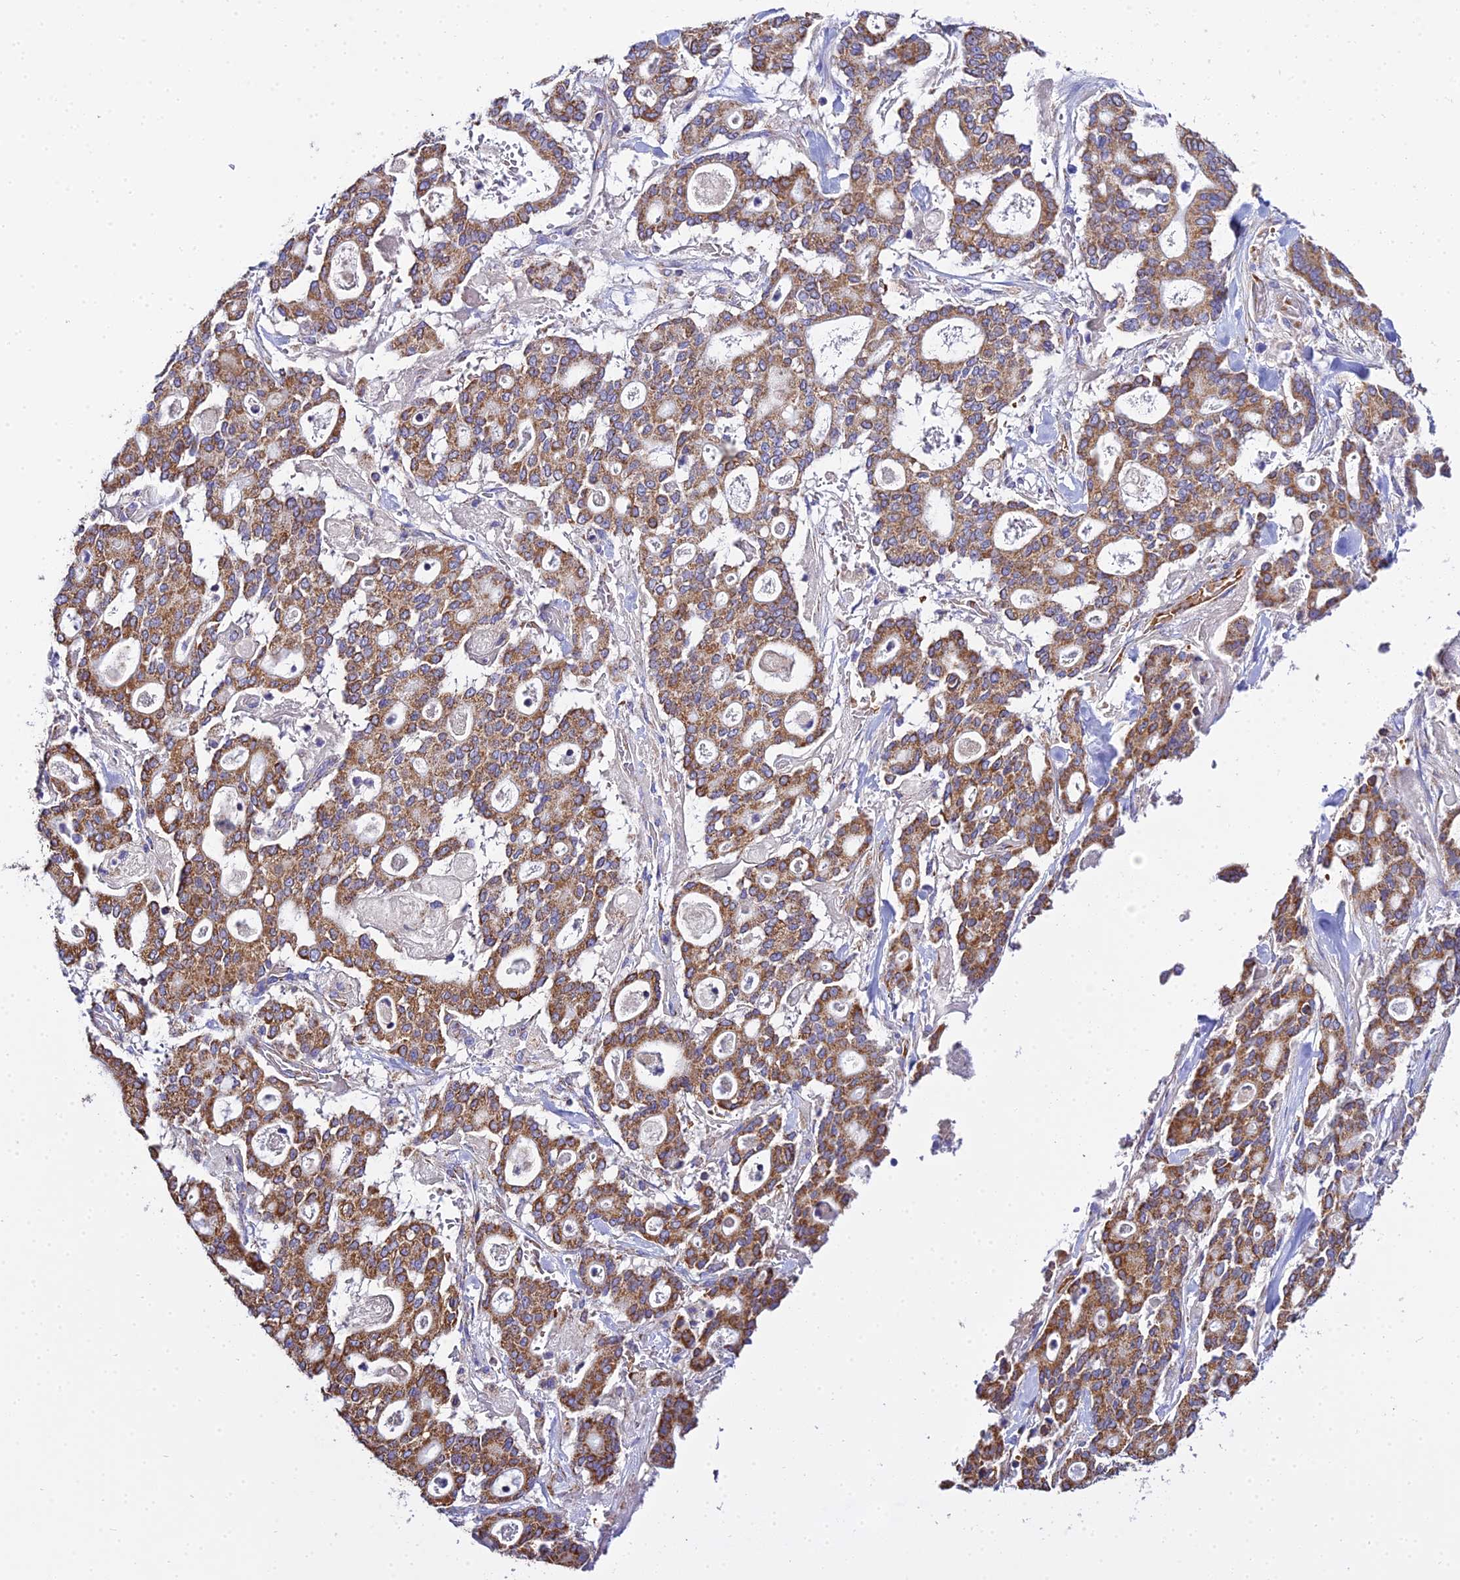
{"staining": {"intensity": "moderate", "quantity": ">75%", "location": "cytoplasmic/membranous"}, "tissue": "pancreatic cancer", "cell_type": "Tumor cells", "image_type": "cancer", "snomed": [{"axis": "morphology", "description": "Adenocarcinoma, NOS"}, {"axis": "topography", "description": "Pancreas"}], "caption": "Immunohistochemical staining of human adenocarcinoma (pancreatic) reveals moderate cytoplasmic/membranous protein positivity in approximately >75% of tumor cells.", "gene": "TYW5", "patient": {"sex": "male", "age": 63}}